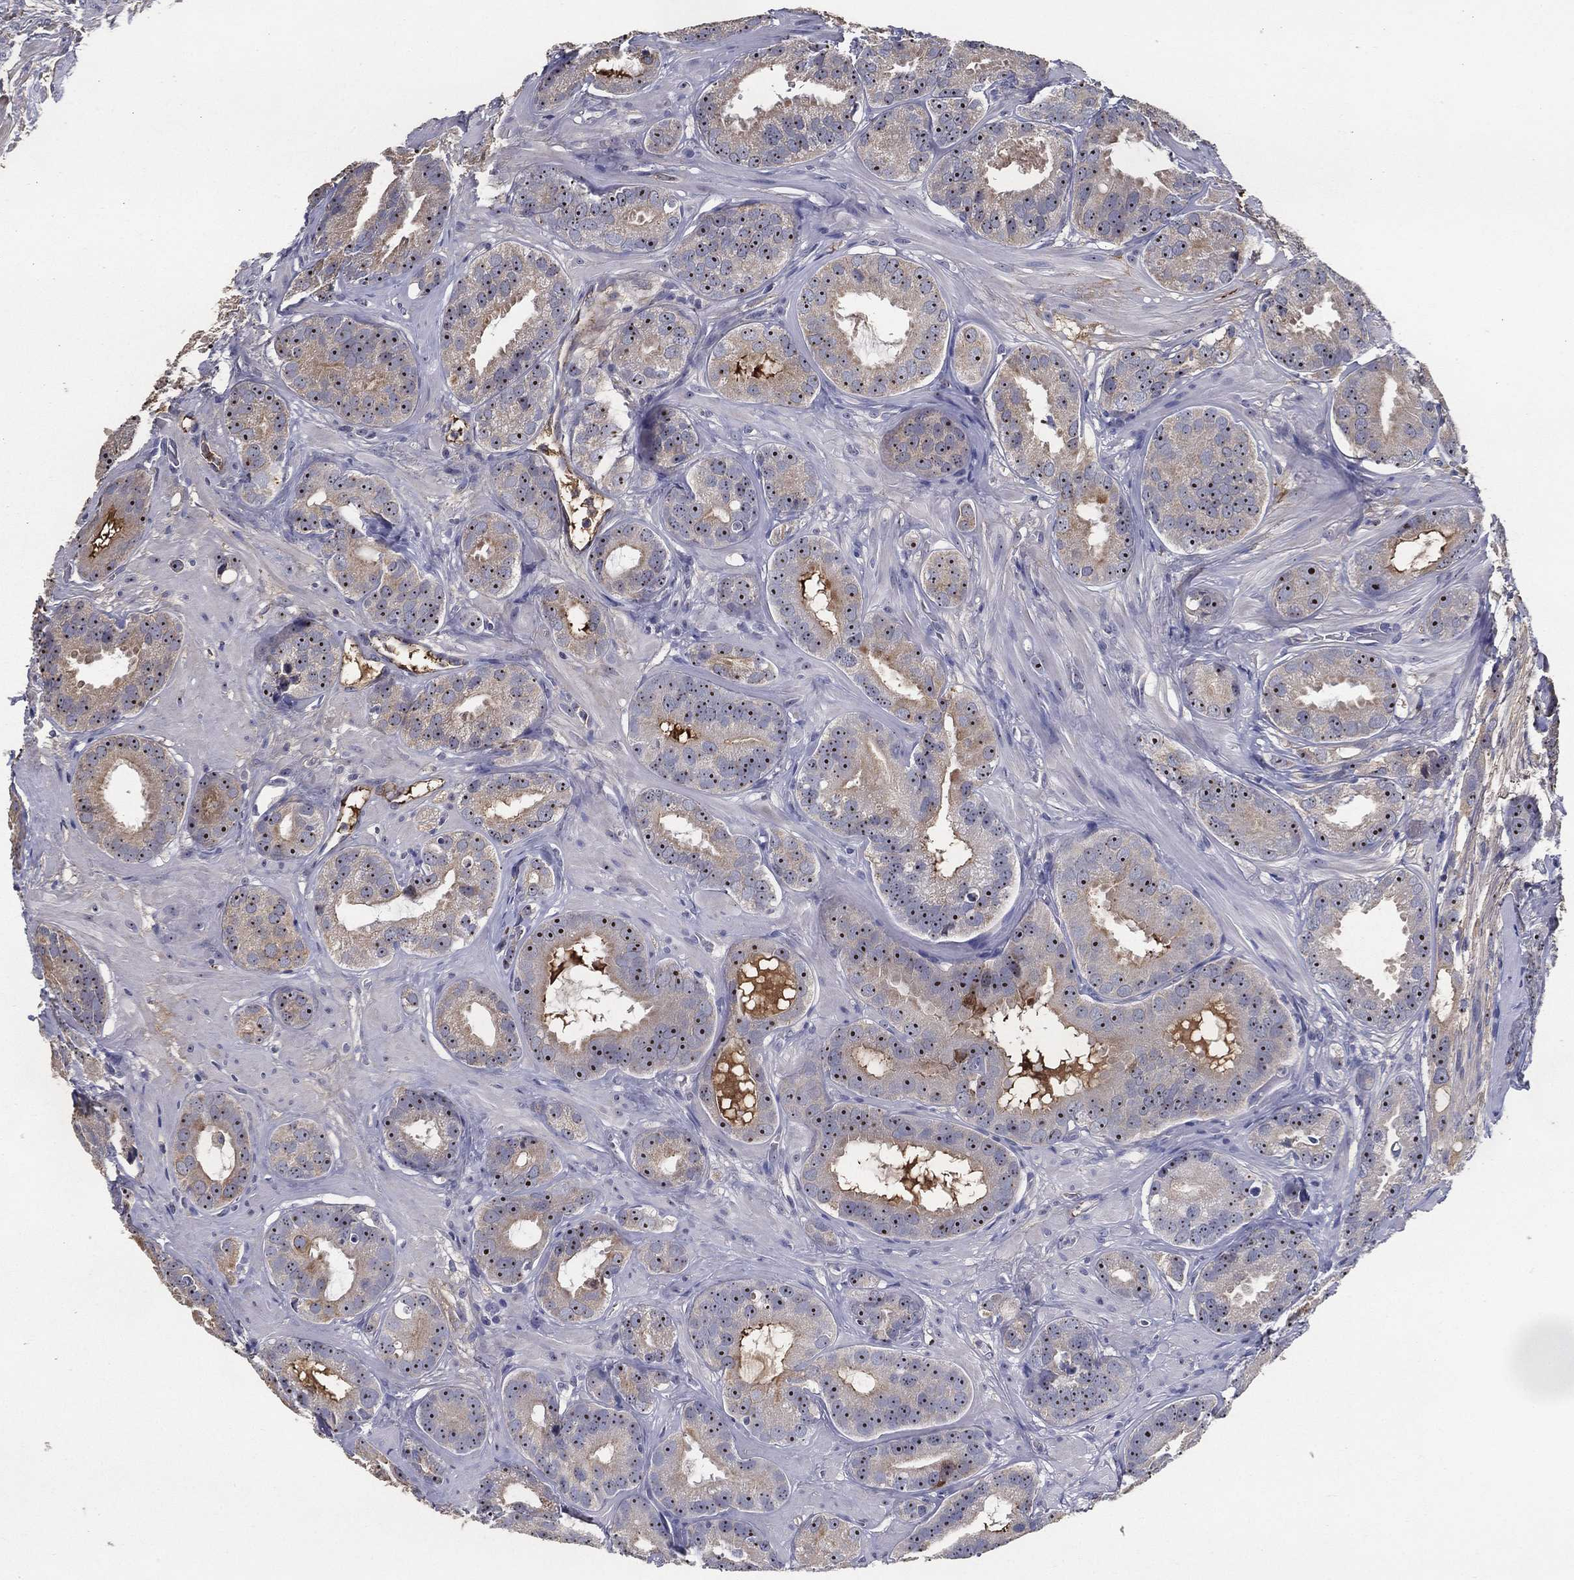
{"staining": {"intensity": "moderate", "quantity": "25%-75%", "location": "nuclear"}, "tissue": "prostate cancer", "cell_type": "Tumor cells", "image_type": "cancer", "snomed": [{"axis": "morphology", "description": "Adenocarcinoma, NOS"}, {"axis": "topography", "description": "Prostate"}], "caption": "Brown immunohistochemical staining in prostate adenocarcinoma demonstrates moderate nuclear expression in about 25%-75% of tumor cells. (brown staining indicates protein expression, while blue staining denotes nuclei).", "gene": "EFNA1", "patient": {"sex": "male", "age": 69}}